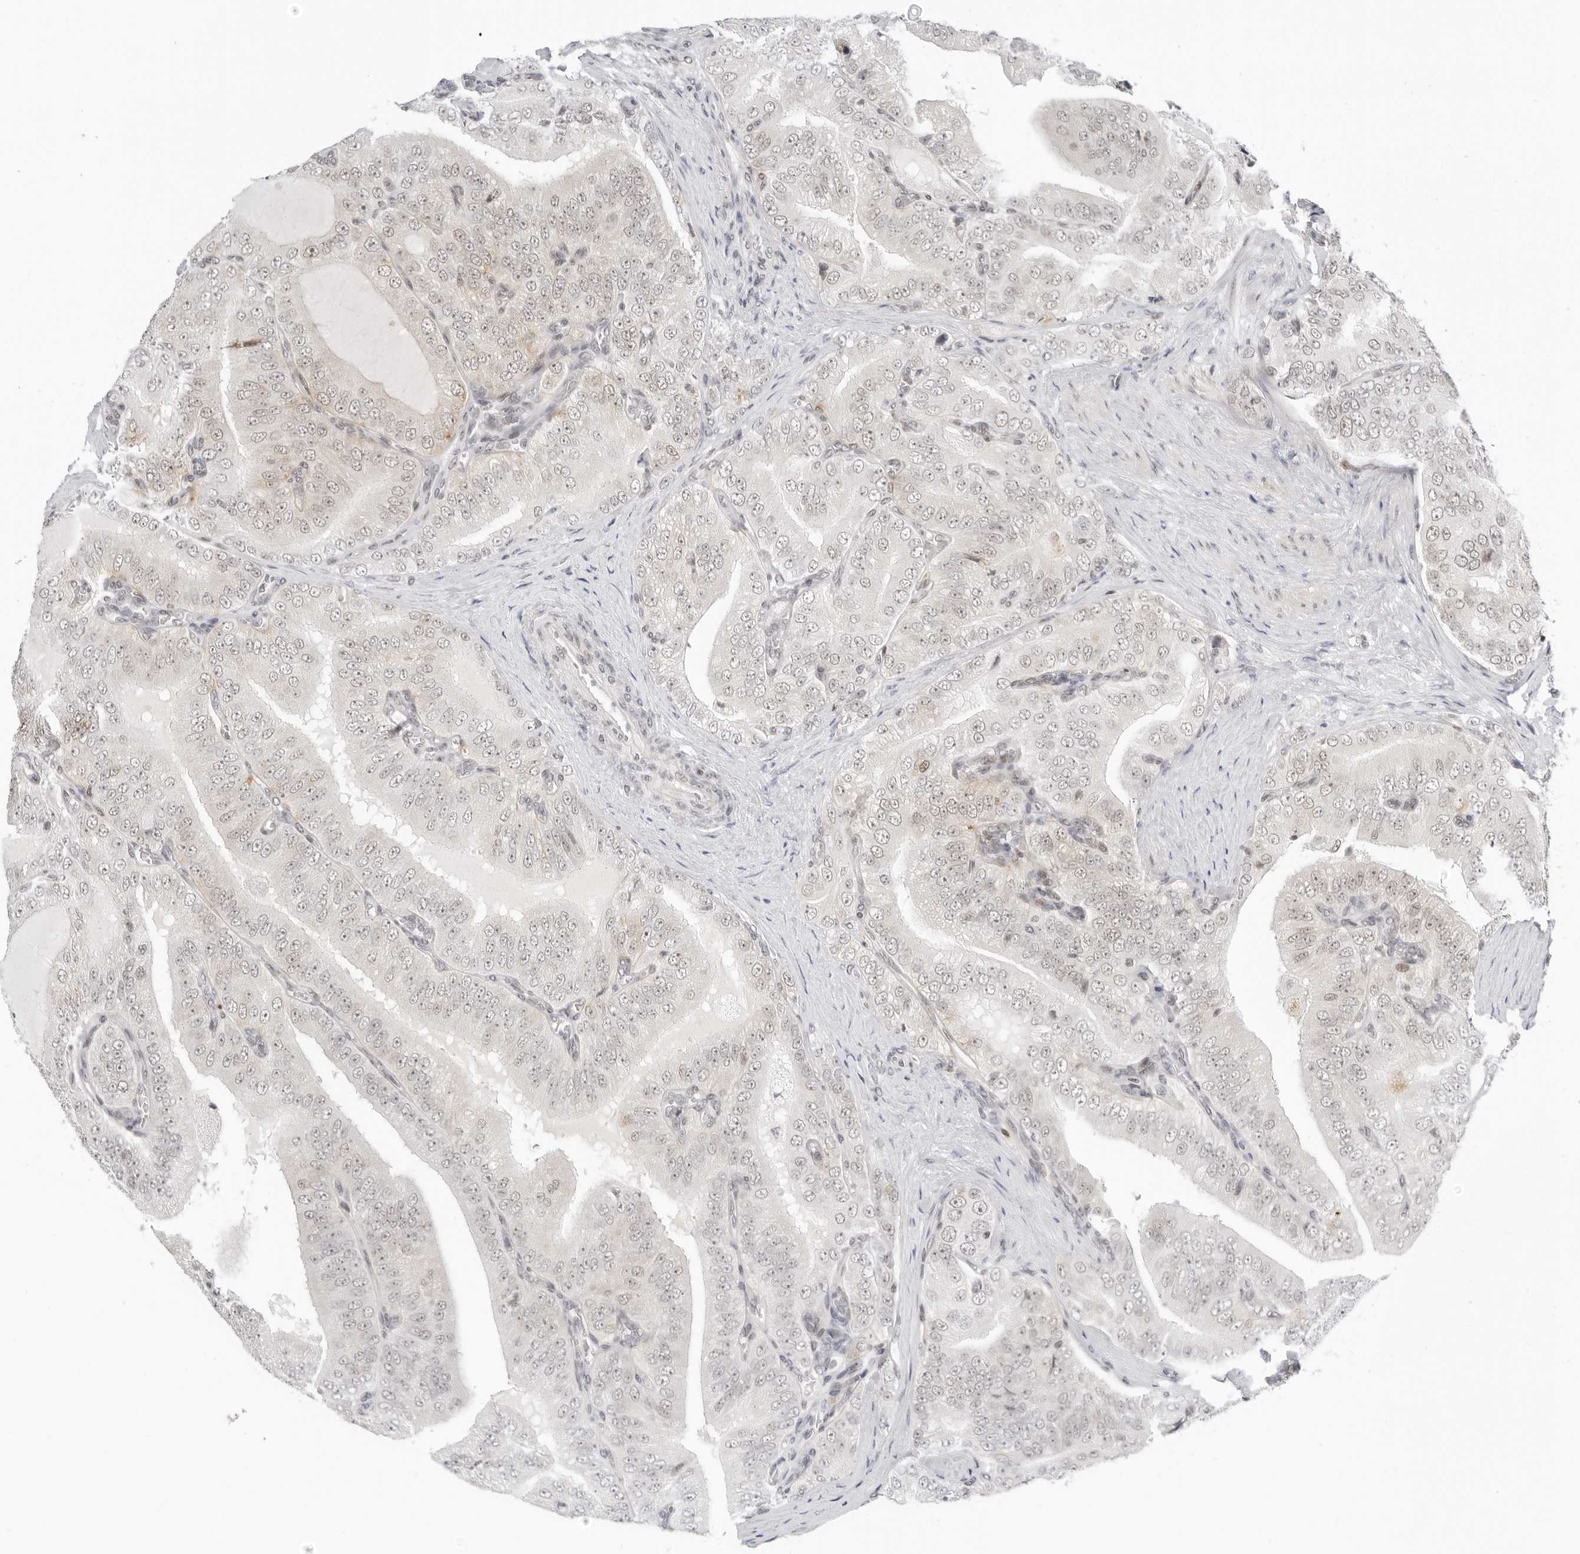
{"staining": {"intensity": "weak", "quantity": "<25%", "location": "nuclear"}, "tissue": "prostate cancer", "cell_type": "Tumor cells", "image_type": "cancer", "snomed": [{"axis": "morphology", "description": "Adenocarcinoma, High grade"}, {"axis": "topography", "description": "Prostate"}], "caption": "Prostate cancer was stained to show a protein in brown. There is no significant positivity in tumor cells. (DAB immunohistochemistry (IHC) visualized using brightfield microscopy, high magnification).", "gene": "MSH6", "patient": {"sex": "male", "age": 58}}